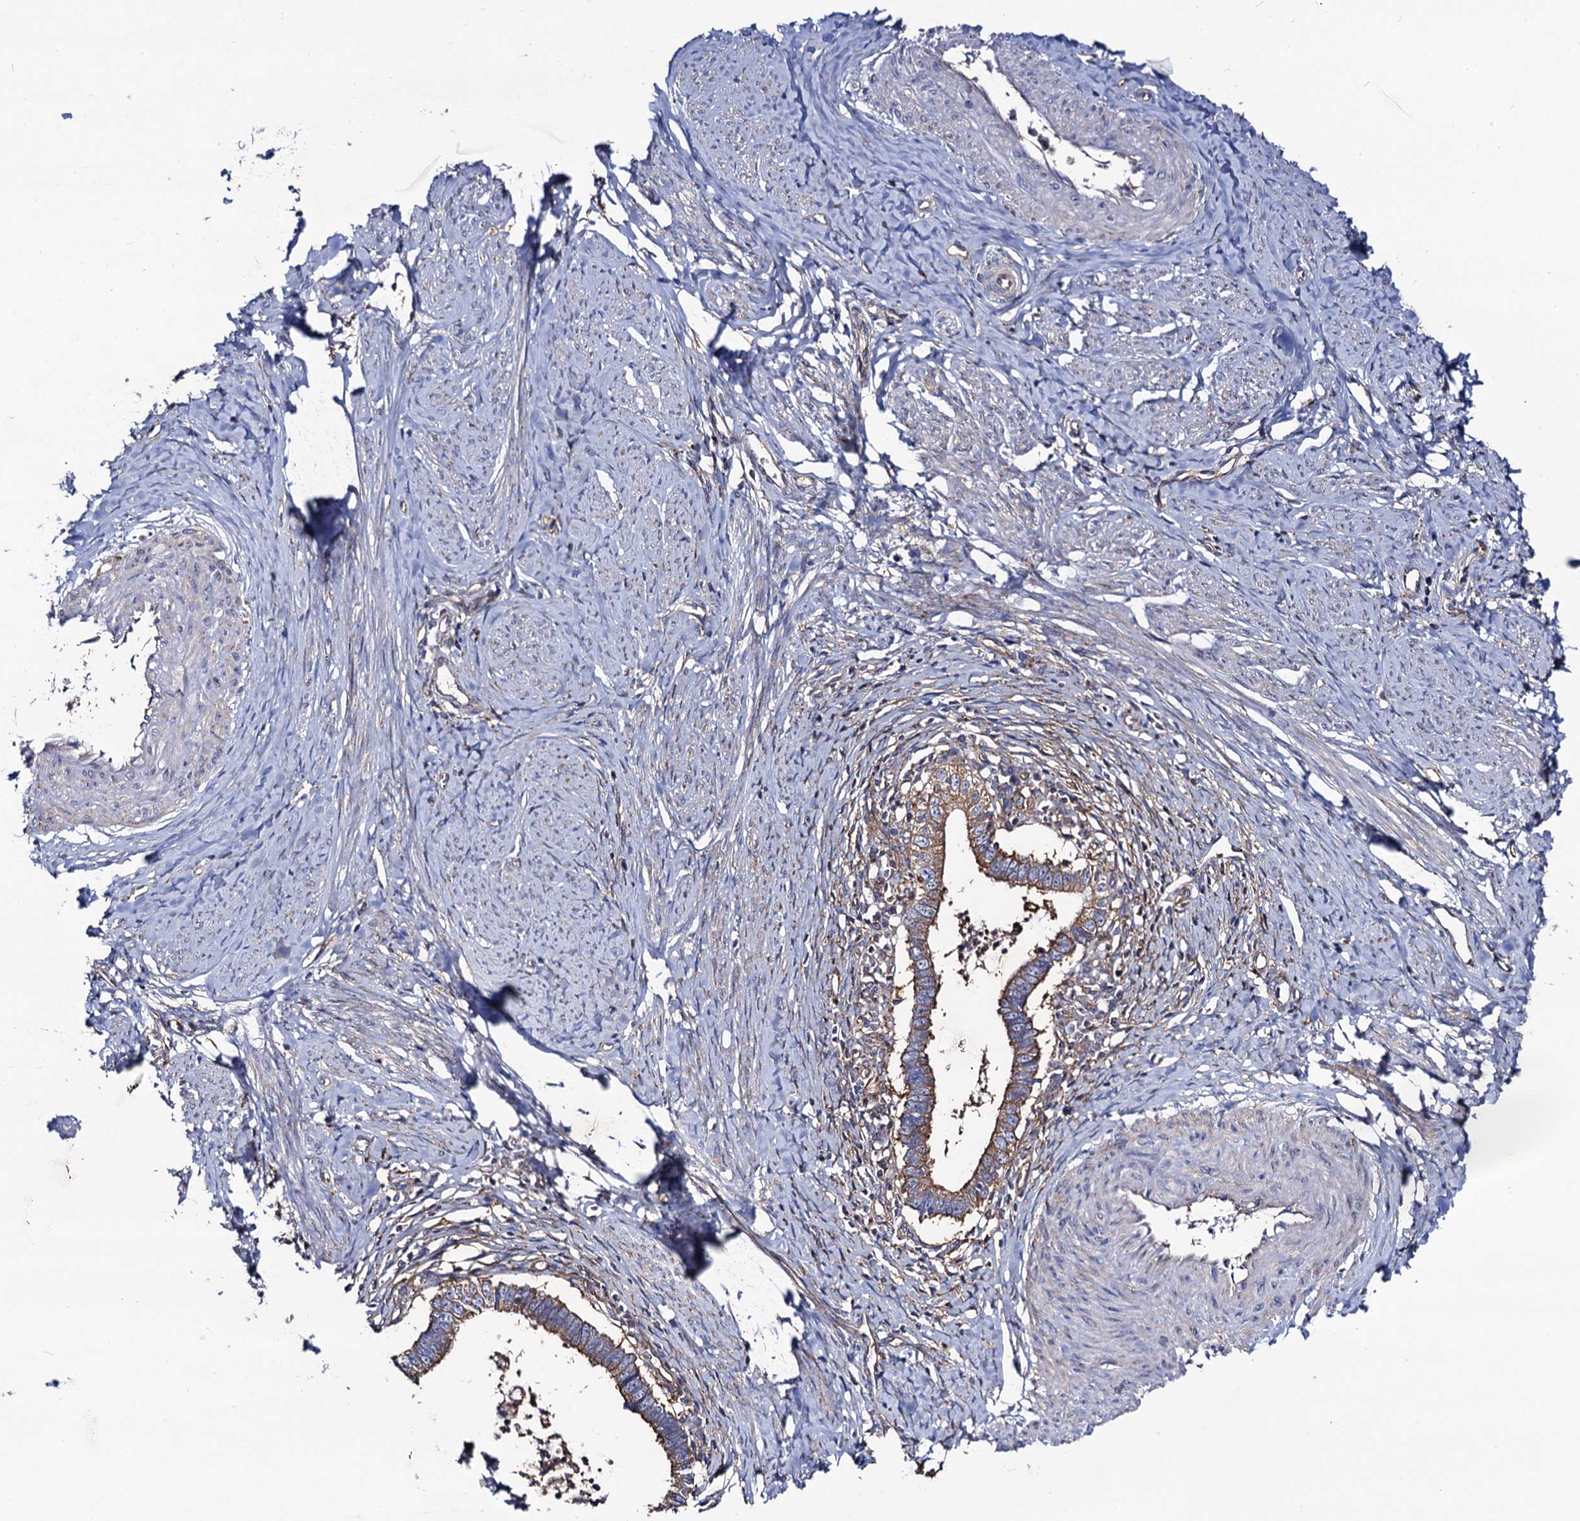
{"staining": {"intensity": "moderate", "quantity": "25%-75%", "location": "cytoplasmic/membranous"}, "tissue": "cervical cancer", "cell_type": "Tumor cells", "image_type": "cancer", "snomed": [{"axis": "morphology", "description": "Adenocarcinoma, NOS"}, {"axis": "topography", "description": "Cervix"}], "caption": "Brown immunohistochemical staining in cervical adenocarcinoma displays moderate cytoplasmic/membranous expression in about 25%-75% of tumor cells.", "gene": "DYDC1", "patient": {"sex": "female", "age": 36}}